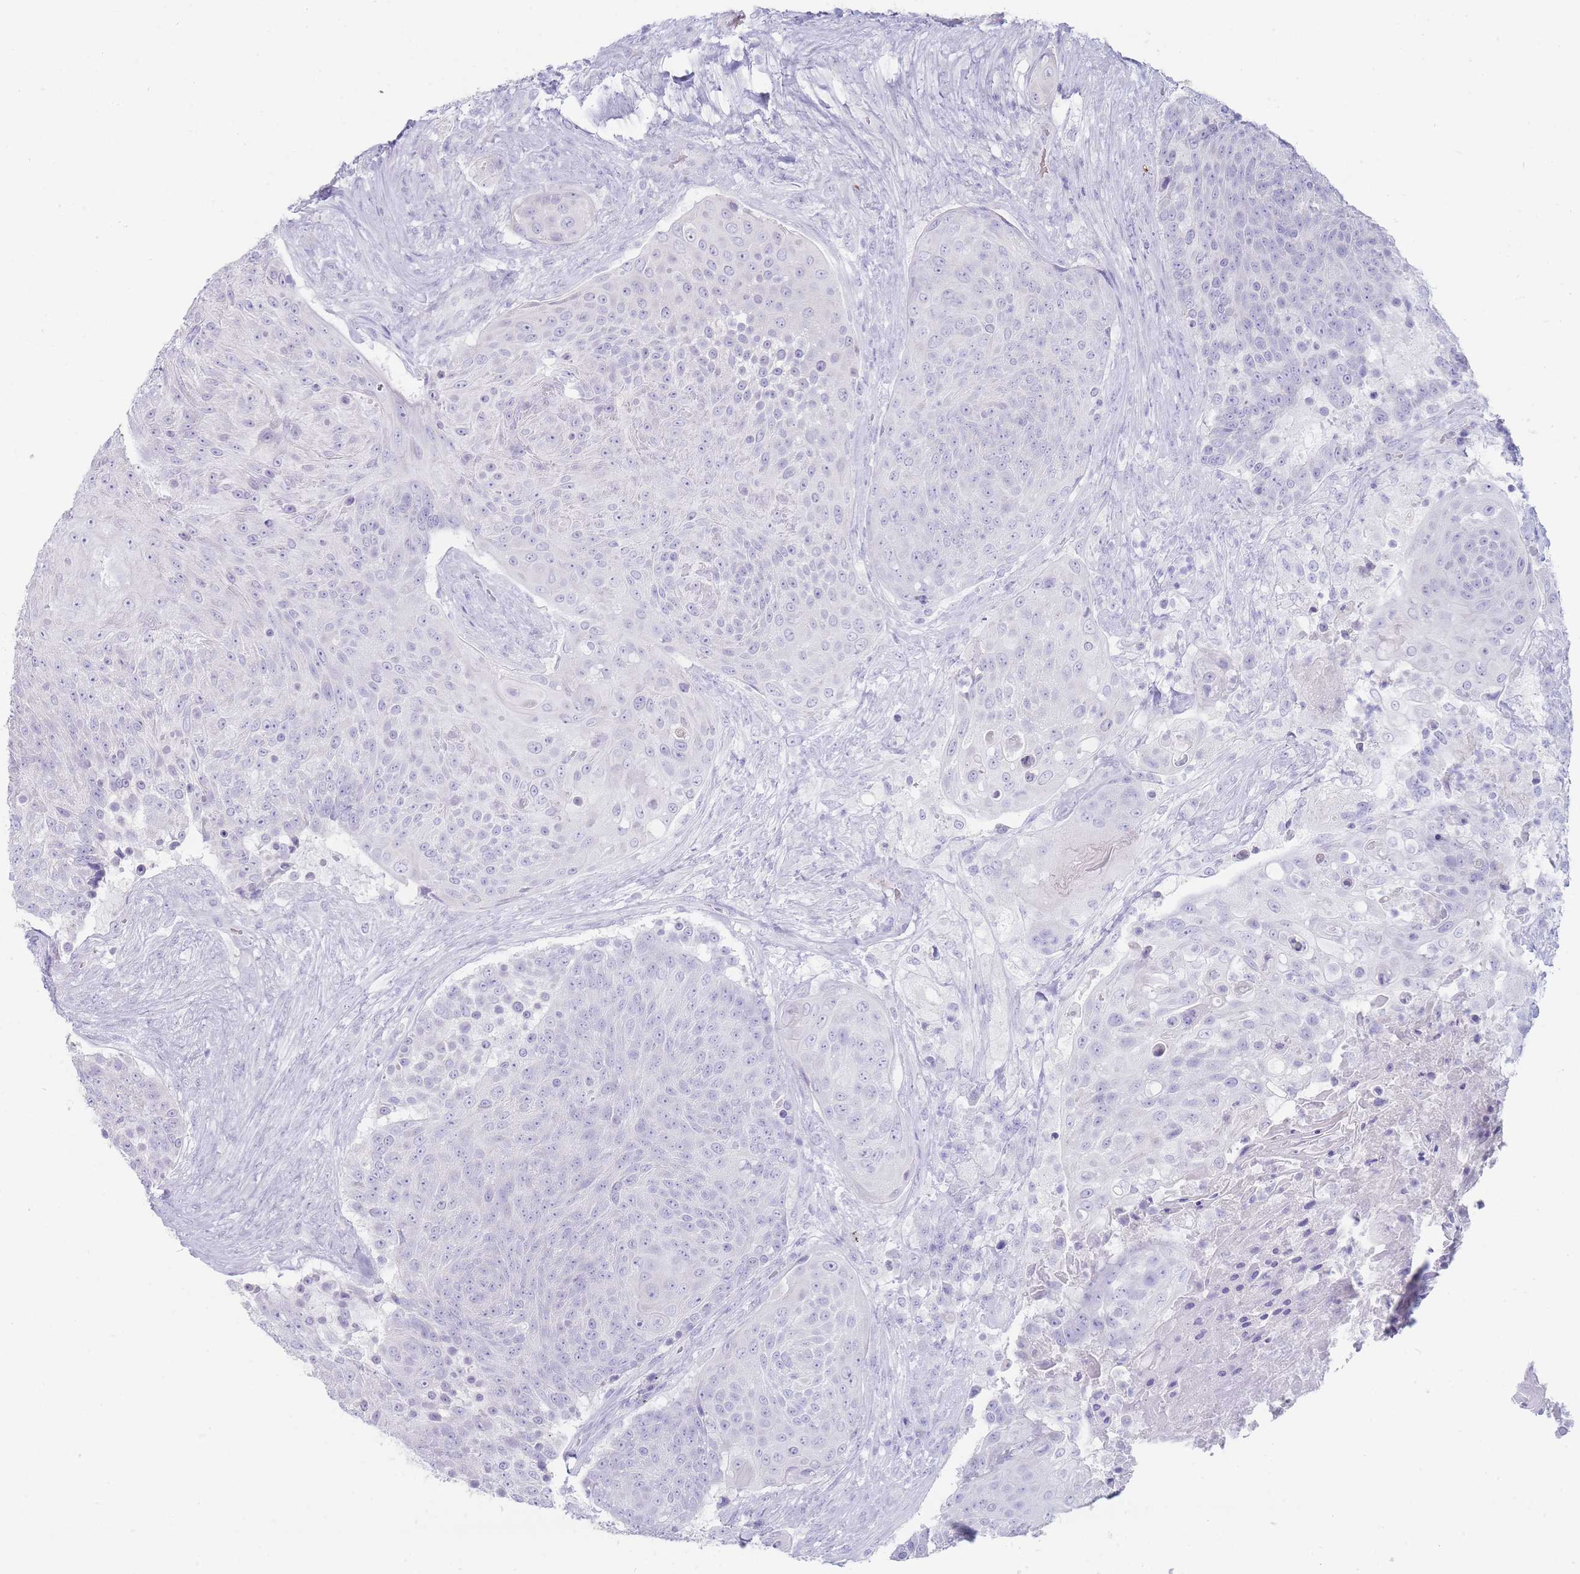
{"staining": {"intensity": "negative", "quantity": "none", "location": "none"}, "tissue": "urothelial cancer", "cell_type": "Tumor cells", "image_type": "cancer", "snomed": [{"axis": "morphology", "description": "Urothelial carcinoma, High grade"}, {"axis": "topography", "description": "Urinary bladder"}], "caption": "High power microscopy photomicrograph of an immunohistochemistry (IHC) histopathology image of urothelial cancer, revealing no significant staining in tumor cells.", "gene": "HBG2", "patient": {"sex": "female", "age": 63}}